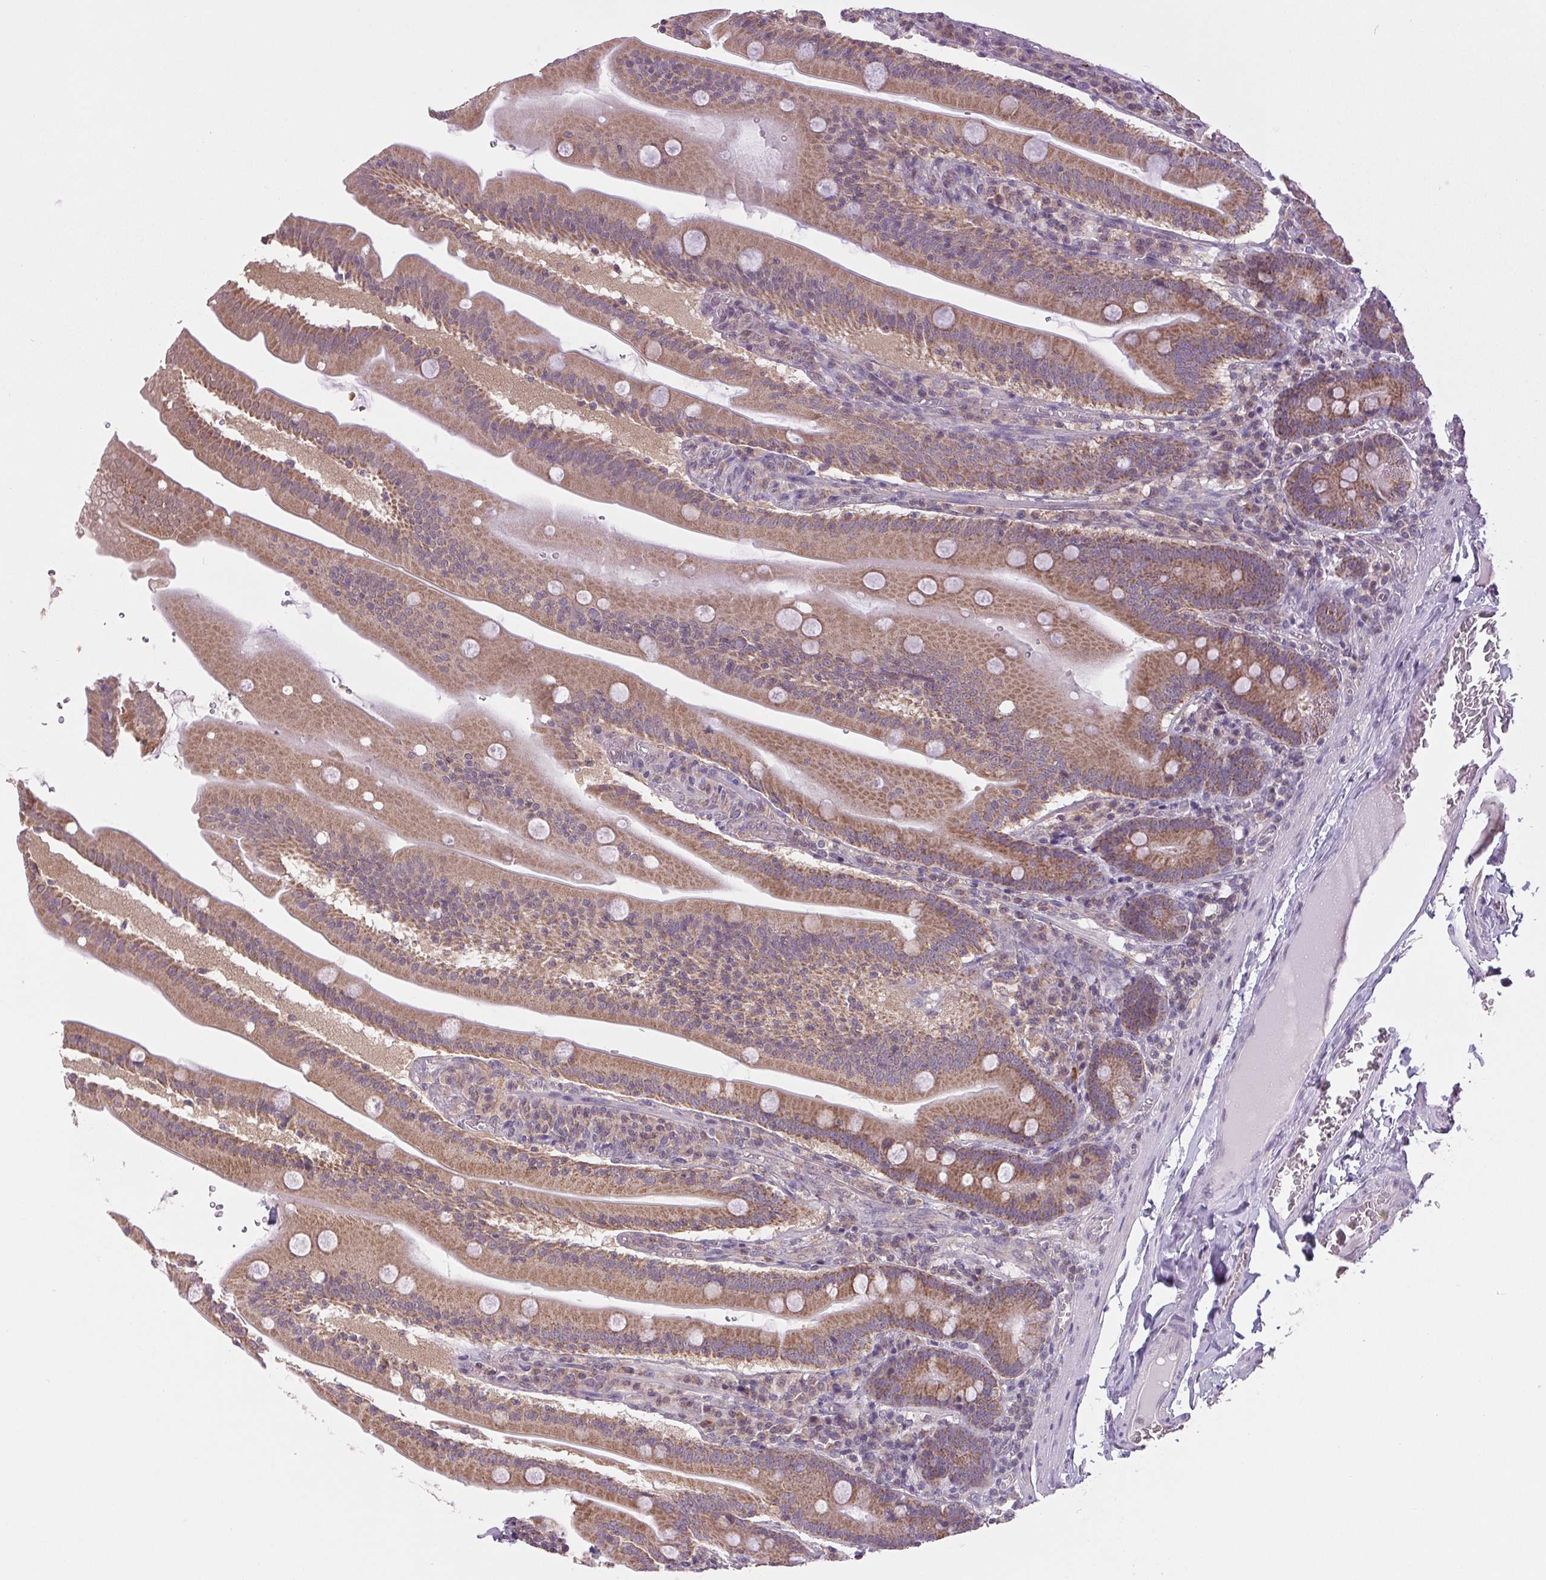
{"staining": {"intensity": "moderate", "quantity": ">75%", "location": "cytoplasmic/membranous"}, "tissue": "small intestine", "cell_type": "Glandular cells", "image_type": "normal", "snomed": [{"axis": "morphology", "description": "Normal tissue, NOS"}, {"axis": "topography", "description": "Small intestine"}], "caption": "Small intestine stained for a protein (brown) exhibits moderate cytoplasmic/membranous positive staining in approximately >75% of glandular cells.", "gene": "MAP3K5", "patient": {"sex": "male", "age": 37}}